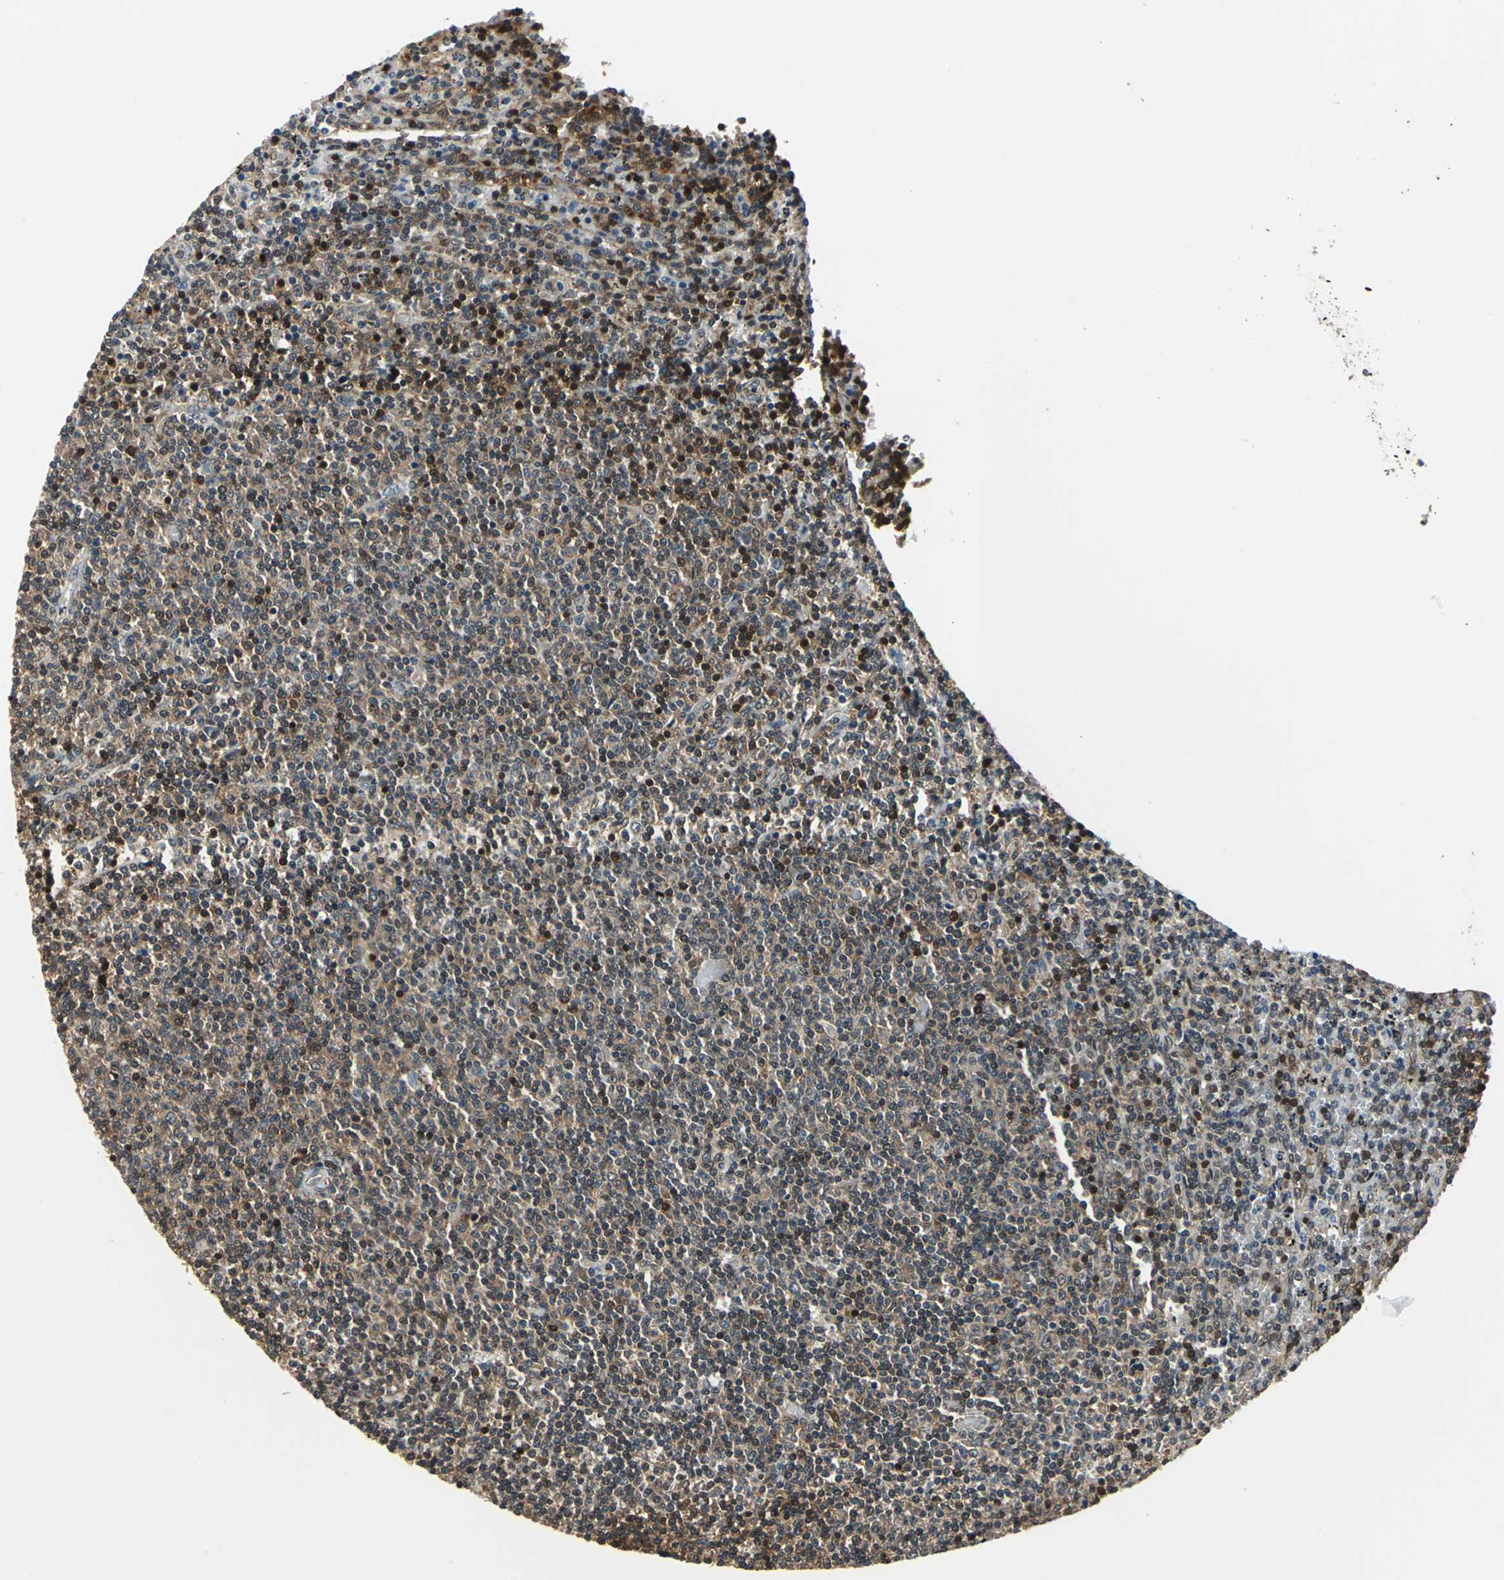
{"staining": {"intensity": "strong", "quantity": ">75%", "location": "cytoplasmic/membranous,nuclear"}, "tissue": "lymphoma", "cell_type": "Tumor cells", "image_type": "cancer", "snomed": [{"axis": "morphology", "description": "Malignant lymphoma, non-Hodgkin's type, Low grade"}, {"axis": "topography", "description": "Spleen"}], "caption": "Immunohistochemical staining of low-grade malignant lymphoma, non-Hodgkin's type demonstrates high levels of strong cytoplasmic/membranous and nuclear expression in about >75% of tumor cells.", "gene": "PSME1", "patient": {"sex": "female", "age": 50}}